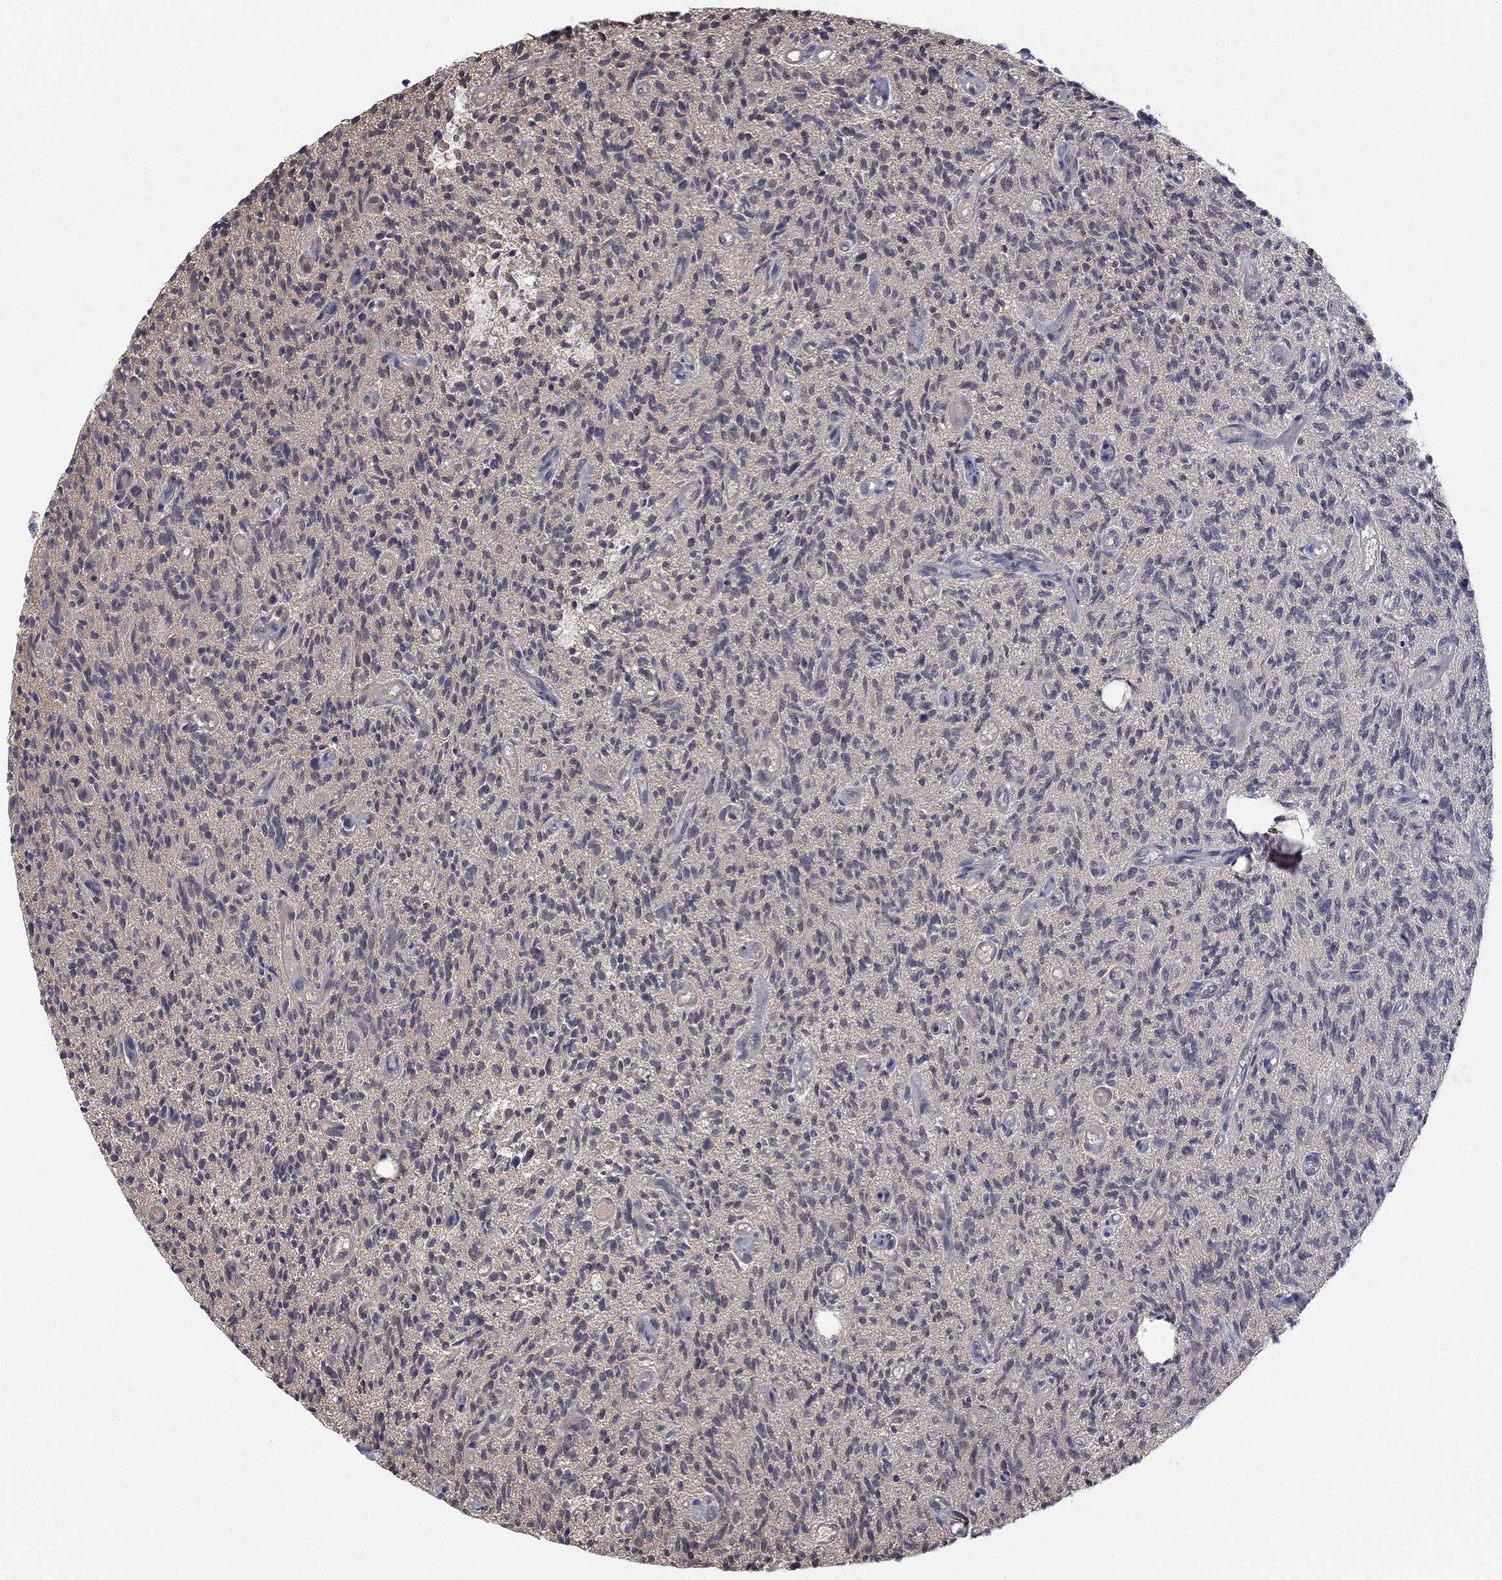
{"staining": {"intensity": "negative", "quantity": "none", "location": "none"}, "tissue": "glioma", "cell_type": "Tumor cells", "image_type": "cancer", "snomed": [{"axis": "morphology", "description": "Glioma, malignant, High grade"}, {"axis": "topography", "description": "Brain"}], "caption": "This is an immunohistochemistry histopathology image of human high-grade glioma (malignant). There is no staining in tumor cells.", "gene": "RNF114", "patient": {"sex": "male", "age": 64}}